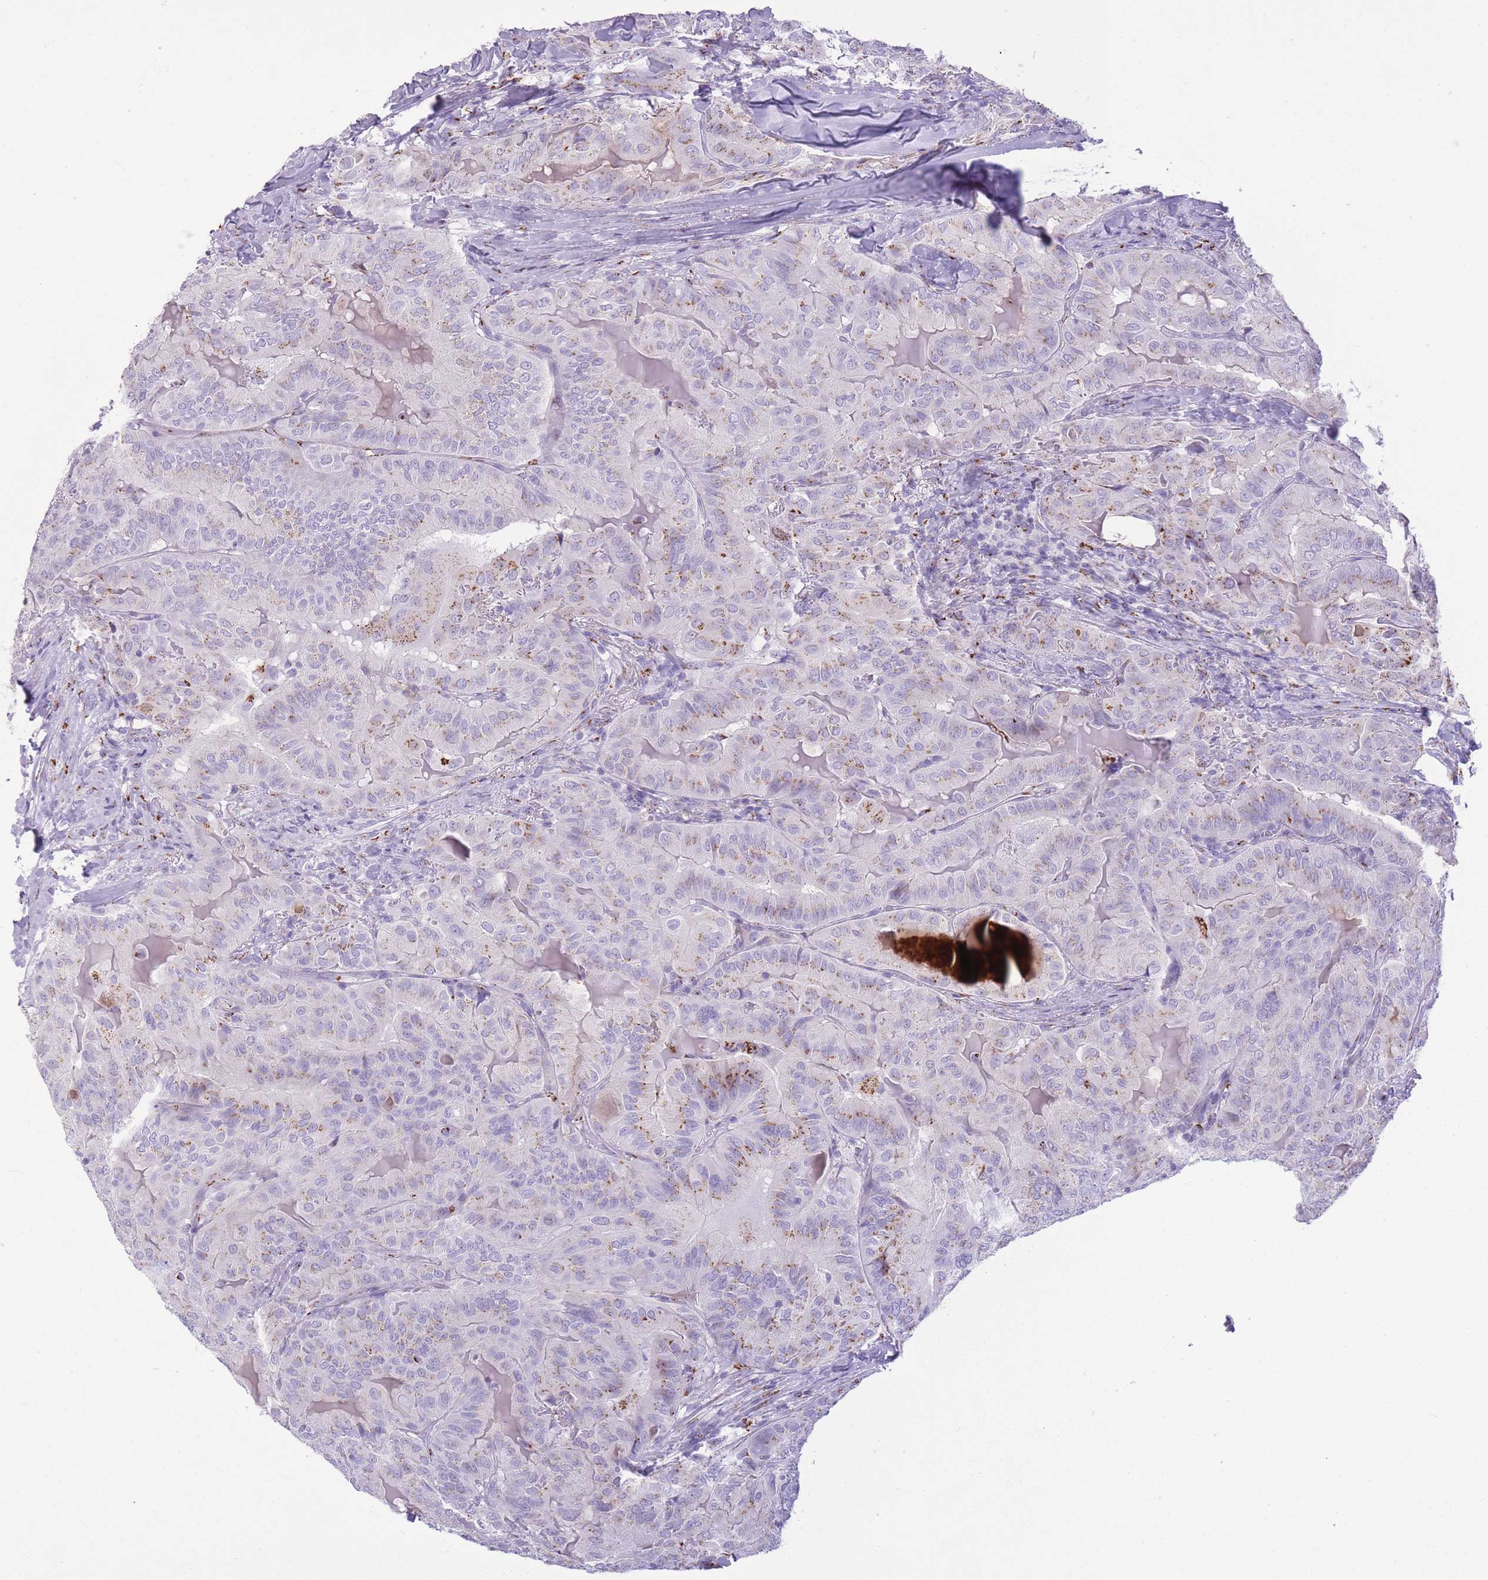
{"staining": {"intensity": "moderate", "quantity": "<25%", "location": "cytoplasmic/membranous"}, "tissue": "thyroid cancer", "cell_type": "Tumor cells", "image_type": "cancer", "snomed": [{"axis": "morphology", "description": "Papillary adenocarcinoma, NOS"}, {"axis": "topography", "description": "Thyroid gland"}], "caption": "Immunohistochemical staining of human thyroid cancer (papillary adenocarcinoma) shows moderate cytoplasmic/membranous protein expression in approximately <25% of tumor cells.", "gene": "B4GALT2", "patient": {"sex": "female", "age": 68}}